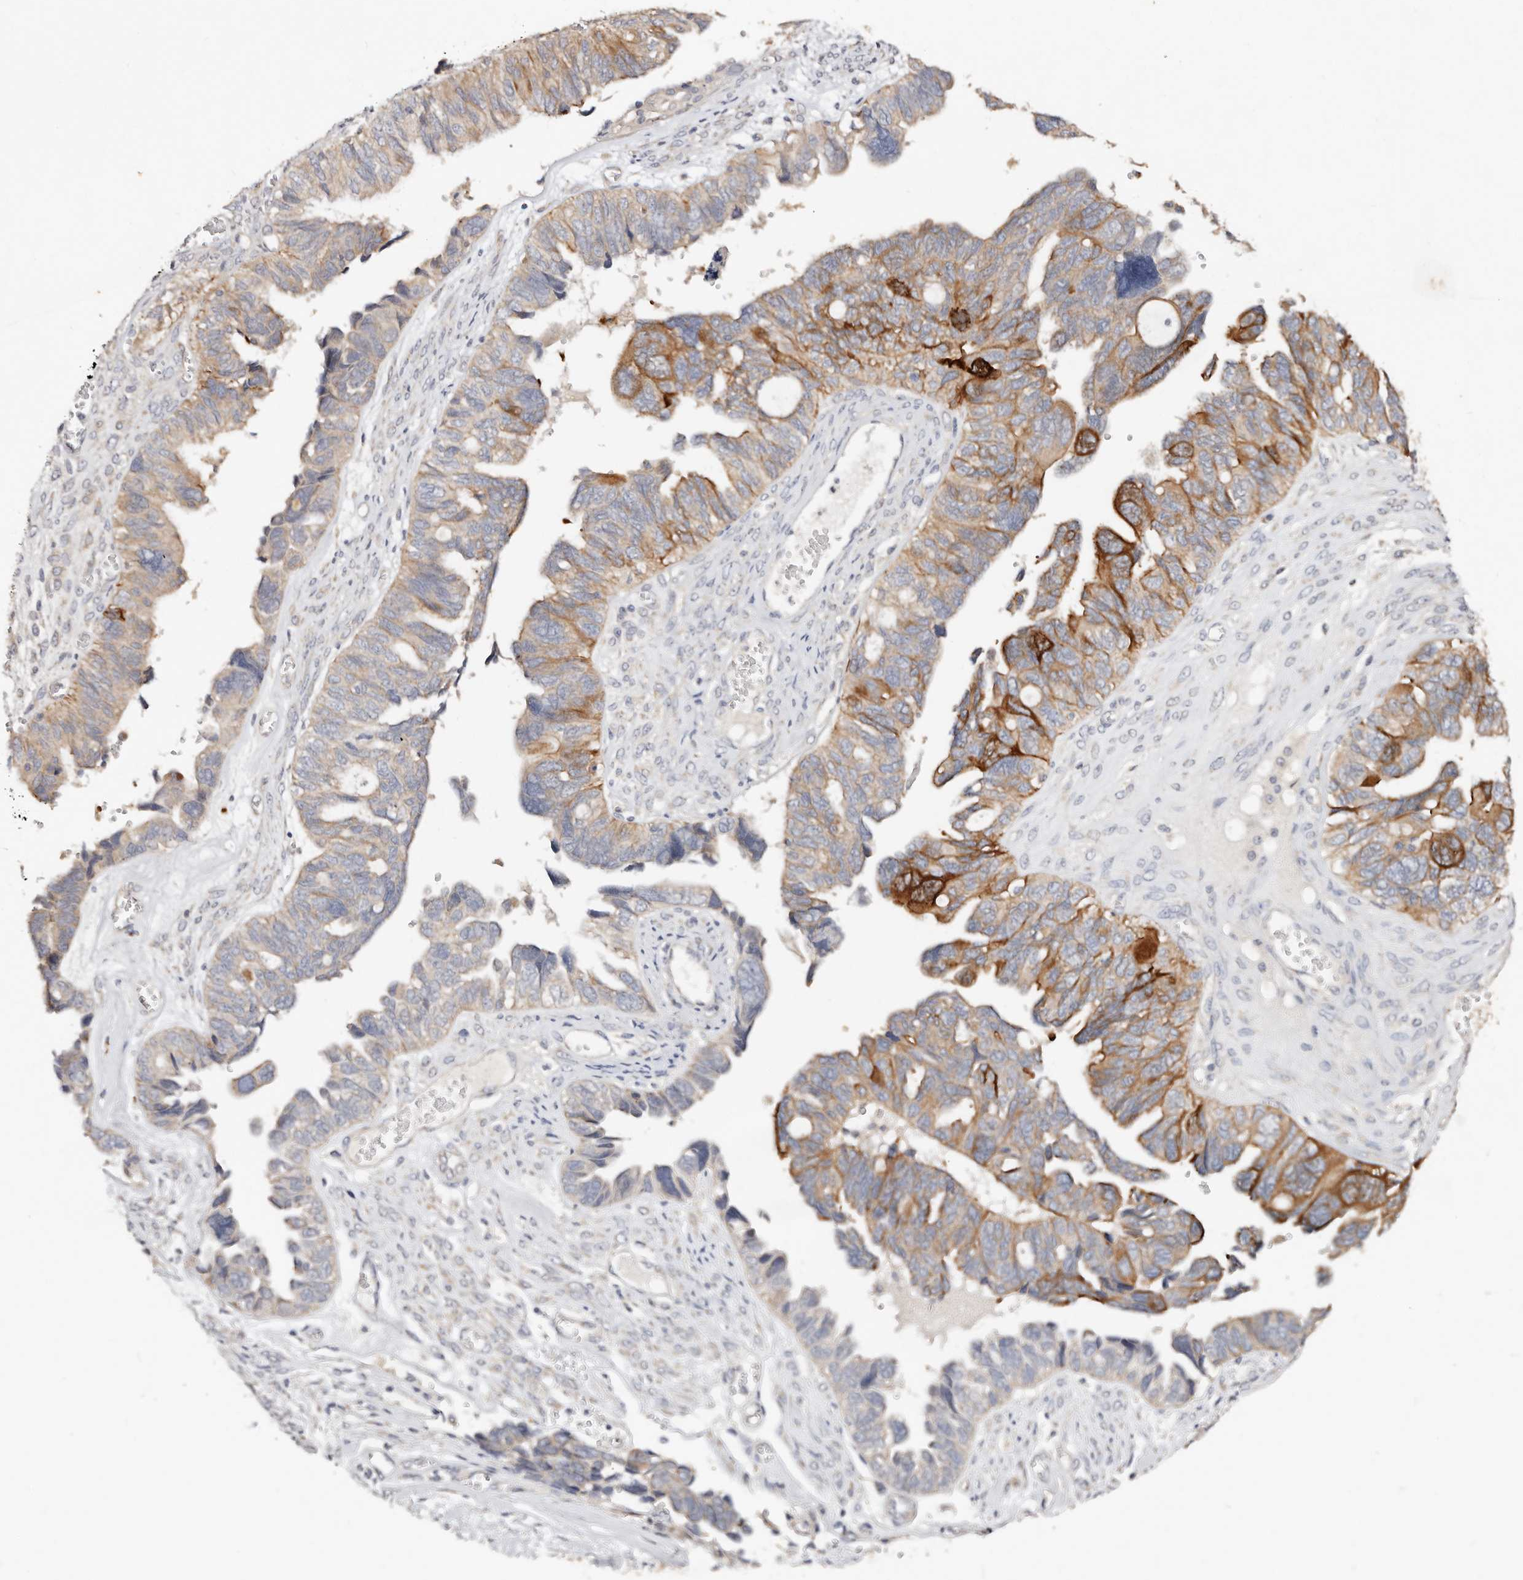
{"staining": {"intensity": "moderate", "quantity": "25%-75%", "location": "cytoplasmic/membranous"}, "tissue": "ovarian cancer", "cell_type": "Tumor cells", "image_type": "cancer", "snomed": [{"axis": "morphology", "description": "Cystadenocarcinoma, serous, NOS"}, {"axis": "topography", "description": "Ovary"}], "caption": "Protein staining shows moderate cytoplasmic/membranous staining in approximately 25%-75% of tumor cells in ovarian serous cystadenocarcinoma.", "gene": "VIPAS39", "patient": {"sex": "female", "age": 79}}